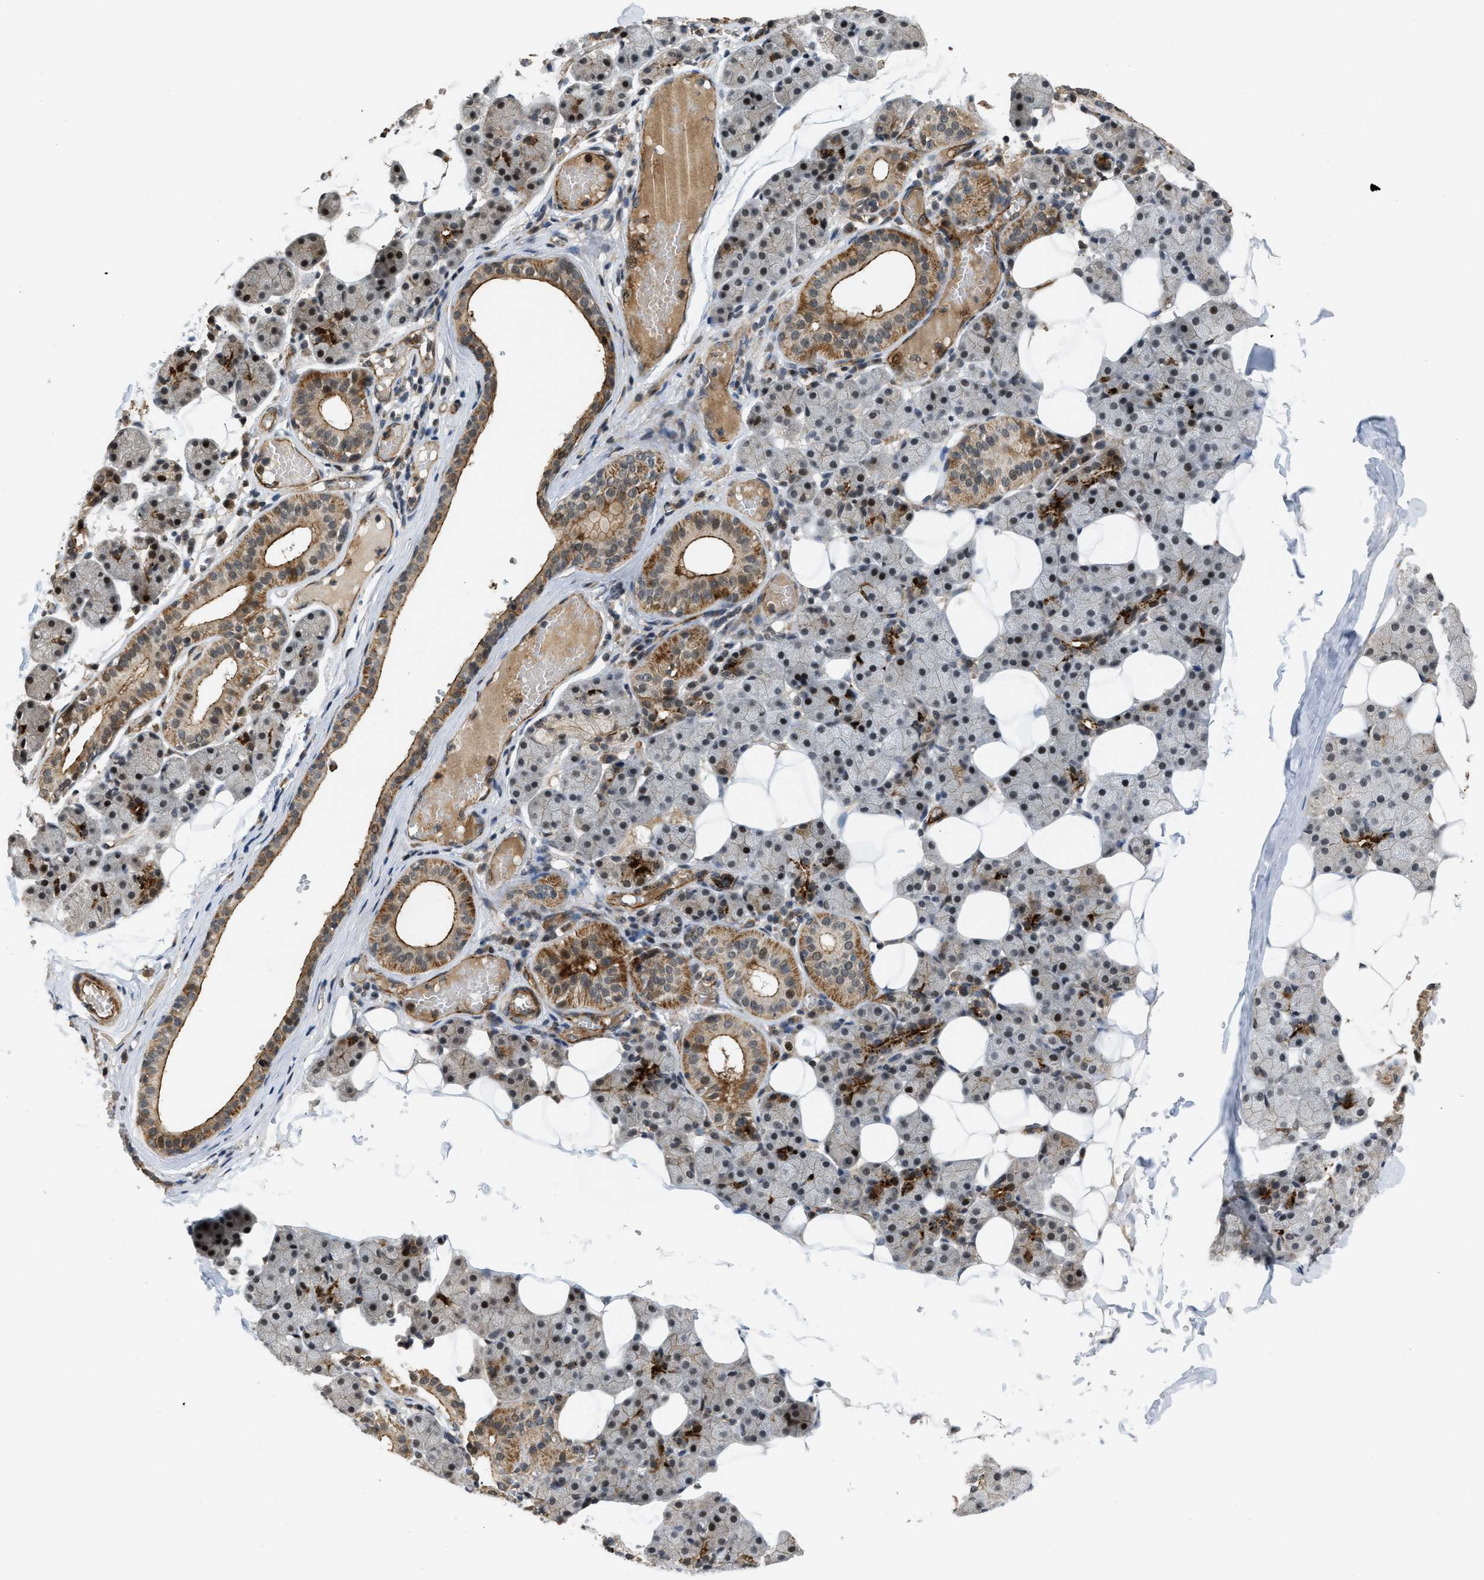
{"staining": {"intensity": "moderate", "quantity": "<25%", "location": "cytoplasmic/membranous,nuclear"}, "tissue": "salivary gland", "cell_type": "Glandular cells", "image_type": "normal", "snomed": [{"axis": "morphology", "description": "Normal tissue, NOS"}, {"axis": "topography", "description": "Salivary gland"}], "caption": "Unremarkable salivary gland shows moderate cytoplasmic/membranous,nuclear positivity in approximately <25% of glandular cells.", "gene": "DPF2", "patient": {"sex": "female", "age": 33}}